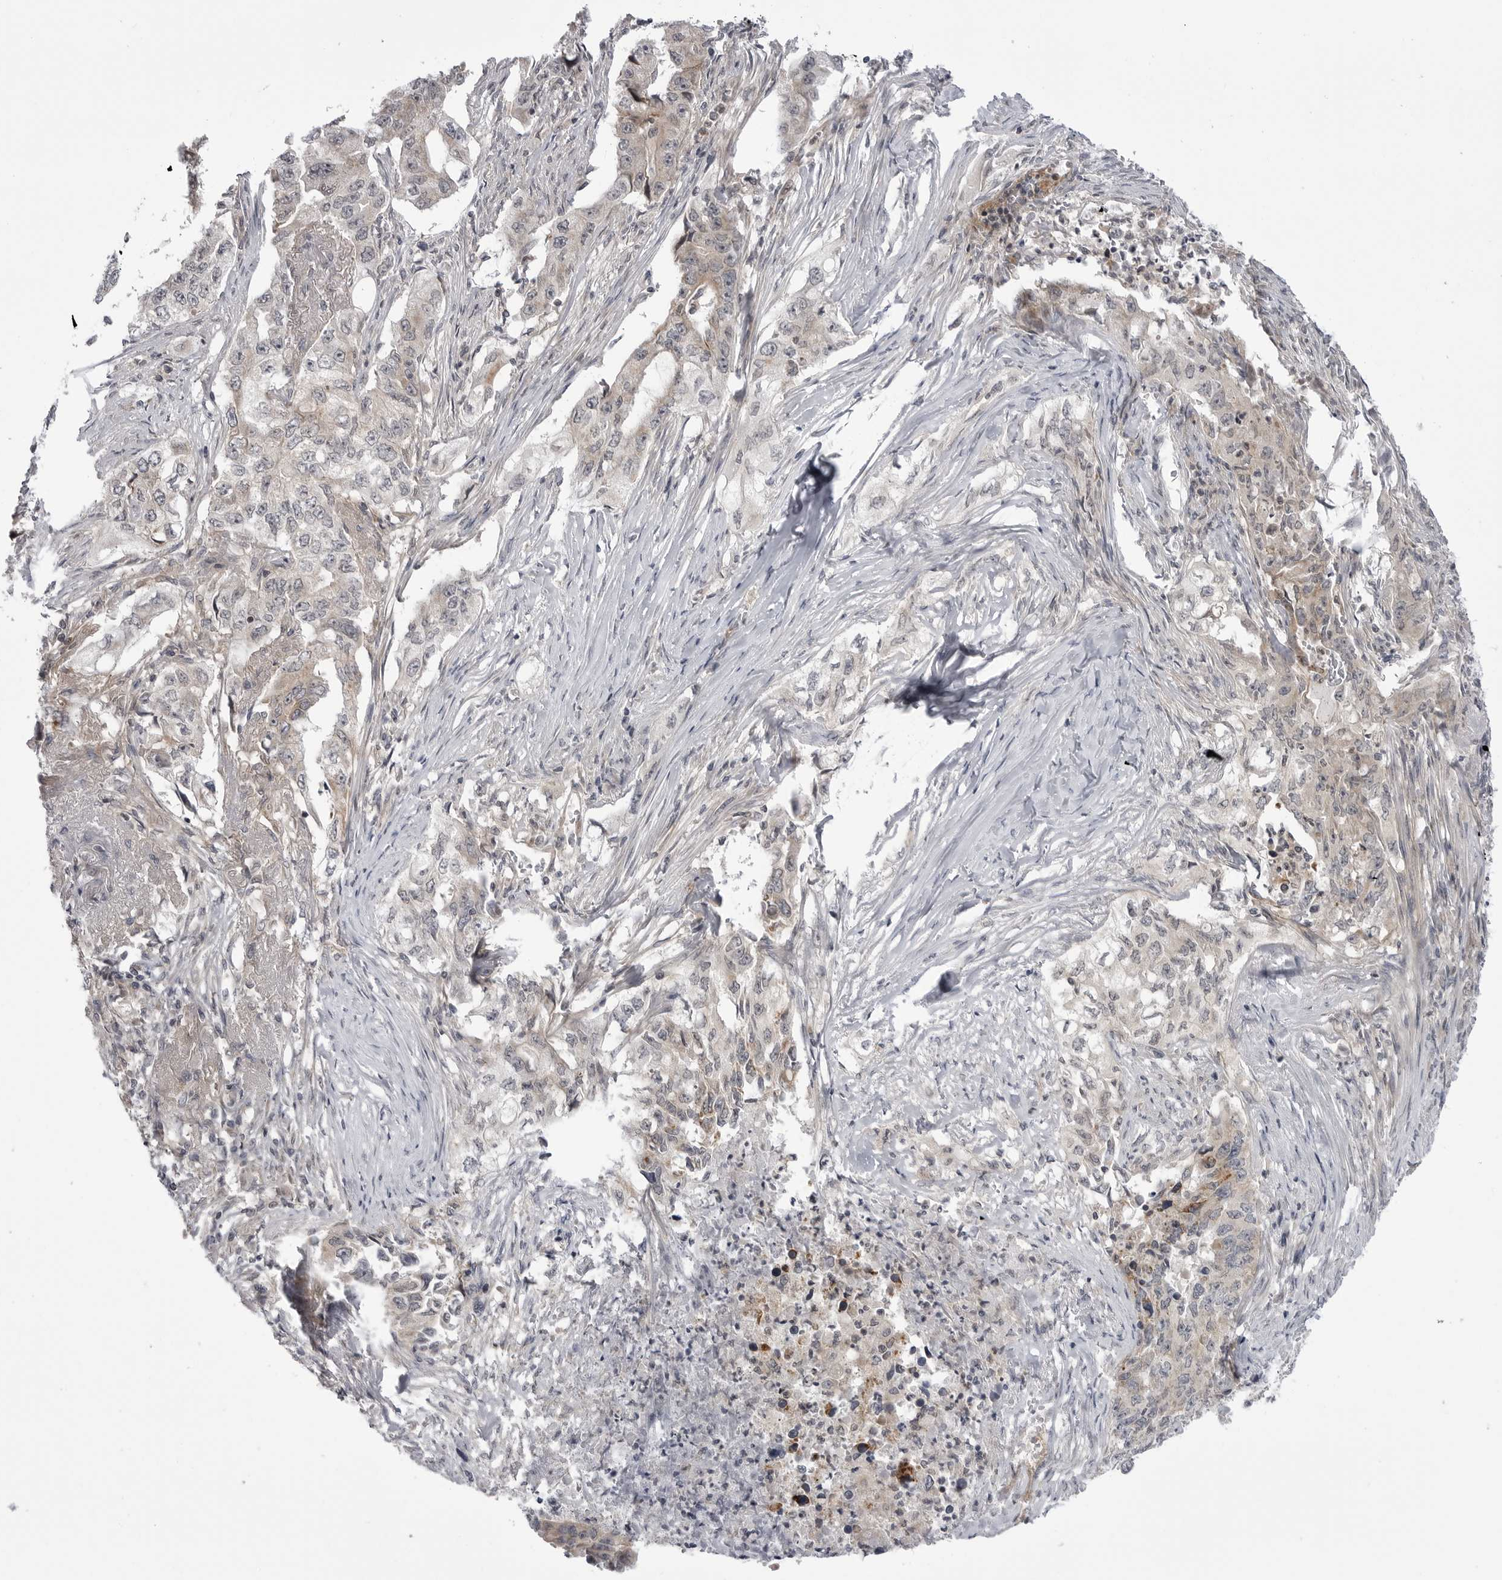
{"staining": {"intensity": "weak", "quantity": "<25%", "location": "cytoplasmic/membranous"}, "tissue": "lung cancer", "cell_type": "Tumor cells", "image_type": "cancer", "snomed": [{"axis": "morphology", "description": "Adenocarcinoma, NOS"}, {"axis": "topography", "description": "Lung"}], "caption": "The micrograph reveals no staining of tumor cells in lung adenocarcinoma.", "gene": "CCDC18", "patient": {"sex": "female", "age": 51}}